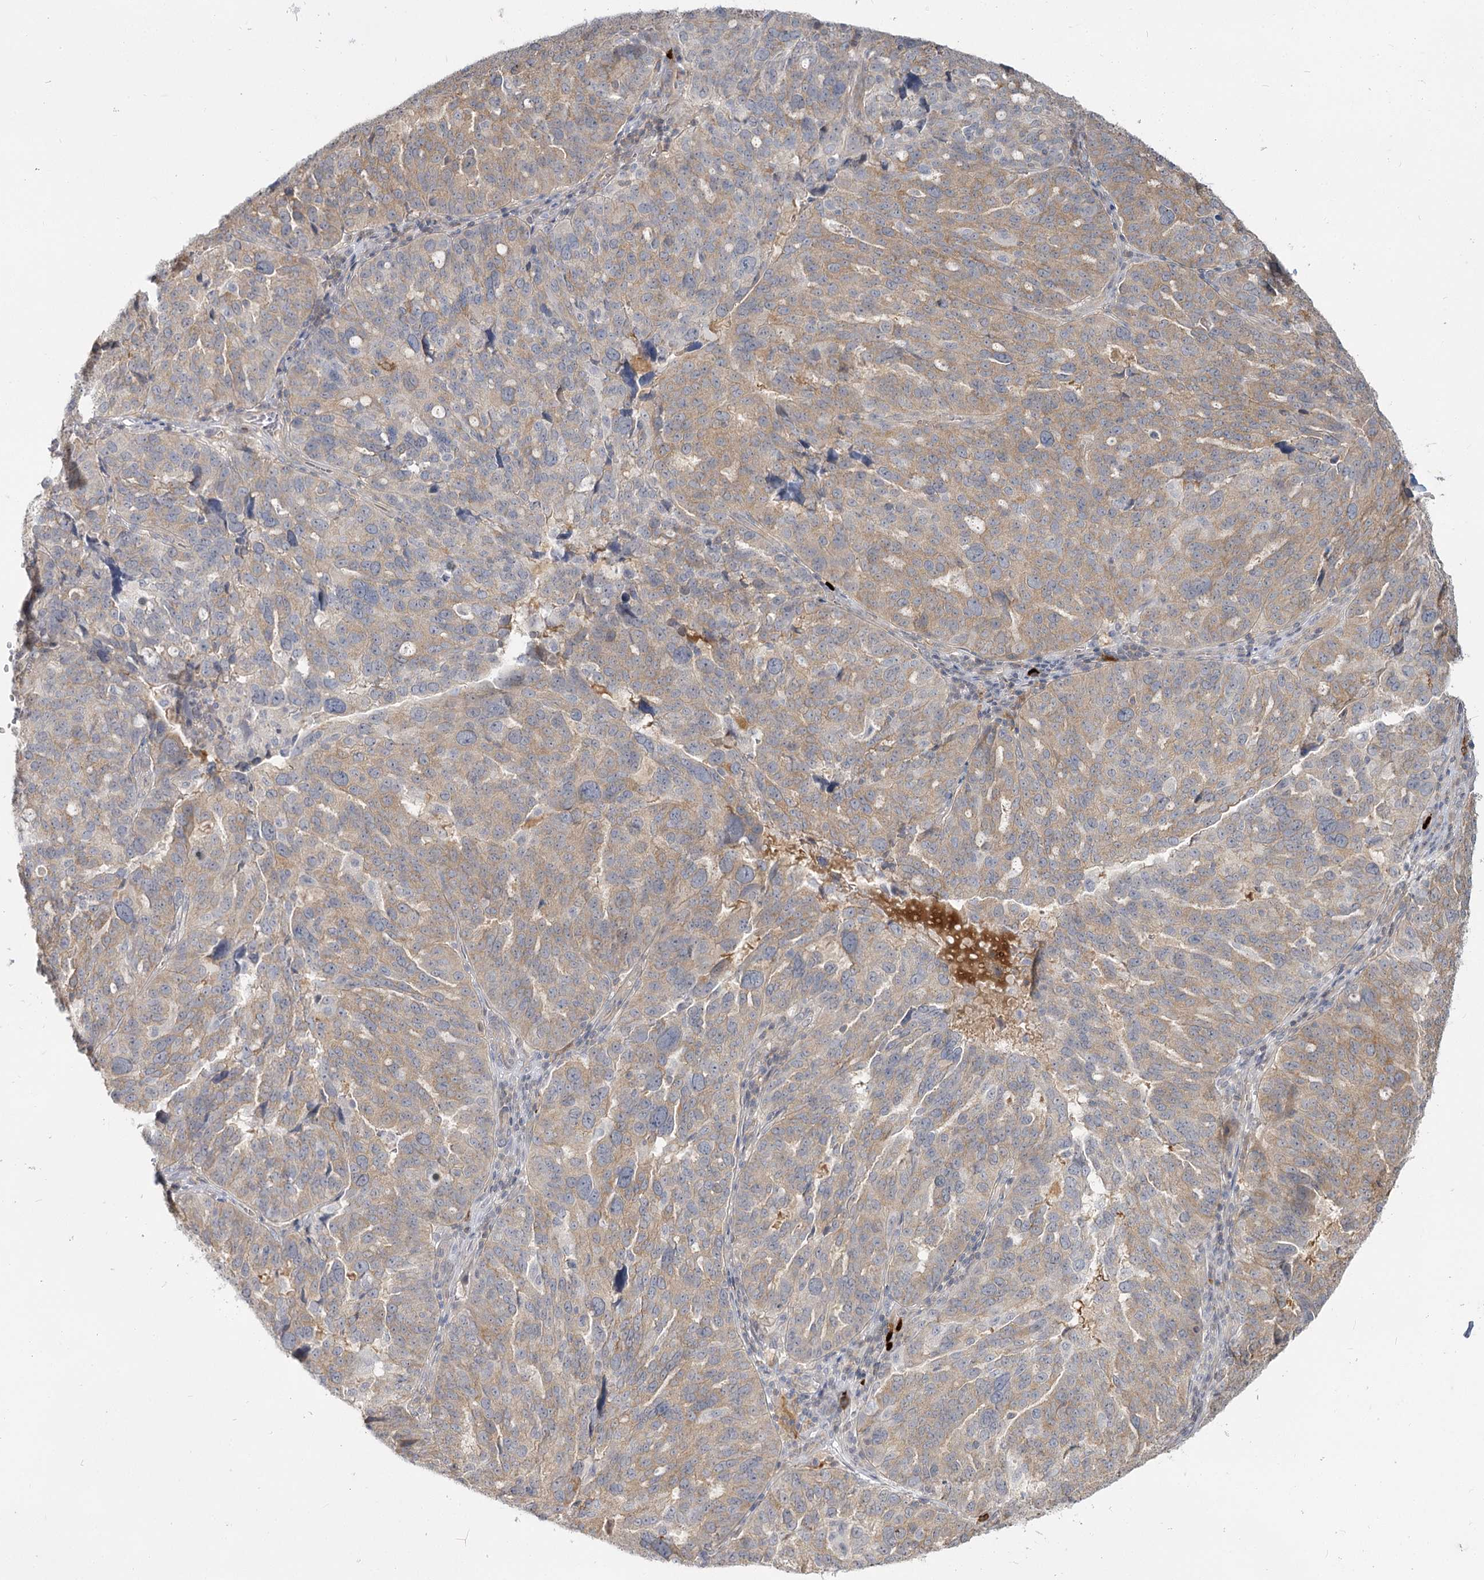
{"staining": {"intensity": "weak", "quantity": ">75%", "location": "cytoplasmic/membranous"}, "tissue": "ovarian cancer", "cell_type": "Tumor cells", "image_type": "cancer", "snomed": [{"axis": "morphology", "description": "Cystadenocarcinoma, serous, NOS"}, {"axis": "topography", "description": "Ovary"}], "caption": "Immunohistochemistry (IHC) image of neoplastic tissue: human ovarian cancer stained using immunohistochemistry shows low levels of weak protein expression localized specifically in the cytoplasmic/membranous of tumor cells, appearing as a cytoplasmic/membranous brown color.", "gene": "GUCY2C", "patient": {"sex": "female", "age": 59}}